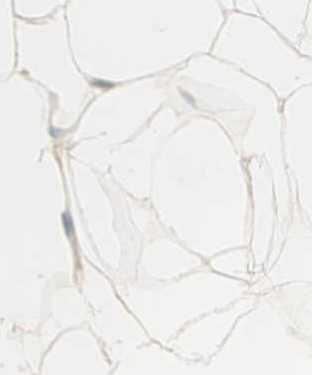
{"staining": {"intensity": "weak", "quantity": "25%-75%", "location": "cytoplasmic/membranous"}, "tissue": "adipose tissue", "cell_type": "Adipocytes", "image_type": "normal", "snomed": [{"axis": "morphology", "description": "Normal tissue, NOS"}, {"axis": "topography", "description": "Breast"}, {"axis": "topography", "description": "Adipose tissue"}], "caption": "Immunohistochemistry (IHC) staining of normal adipose tissue, which demonstrates low levels of weak cytoplasmic/membranous positivity in about 25%-75% of adipocytes indicating weak cytoplasmic/membranous protein expression. The staining was performed using DAB (3,3'-diaminobenzidine) (brown) for protein detection and nuclei were counterstained in hematoxylin (blue).", "gene": "BTN3A3", "patient": {"sex": "female", "age": 25}}